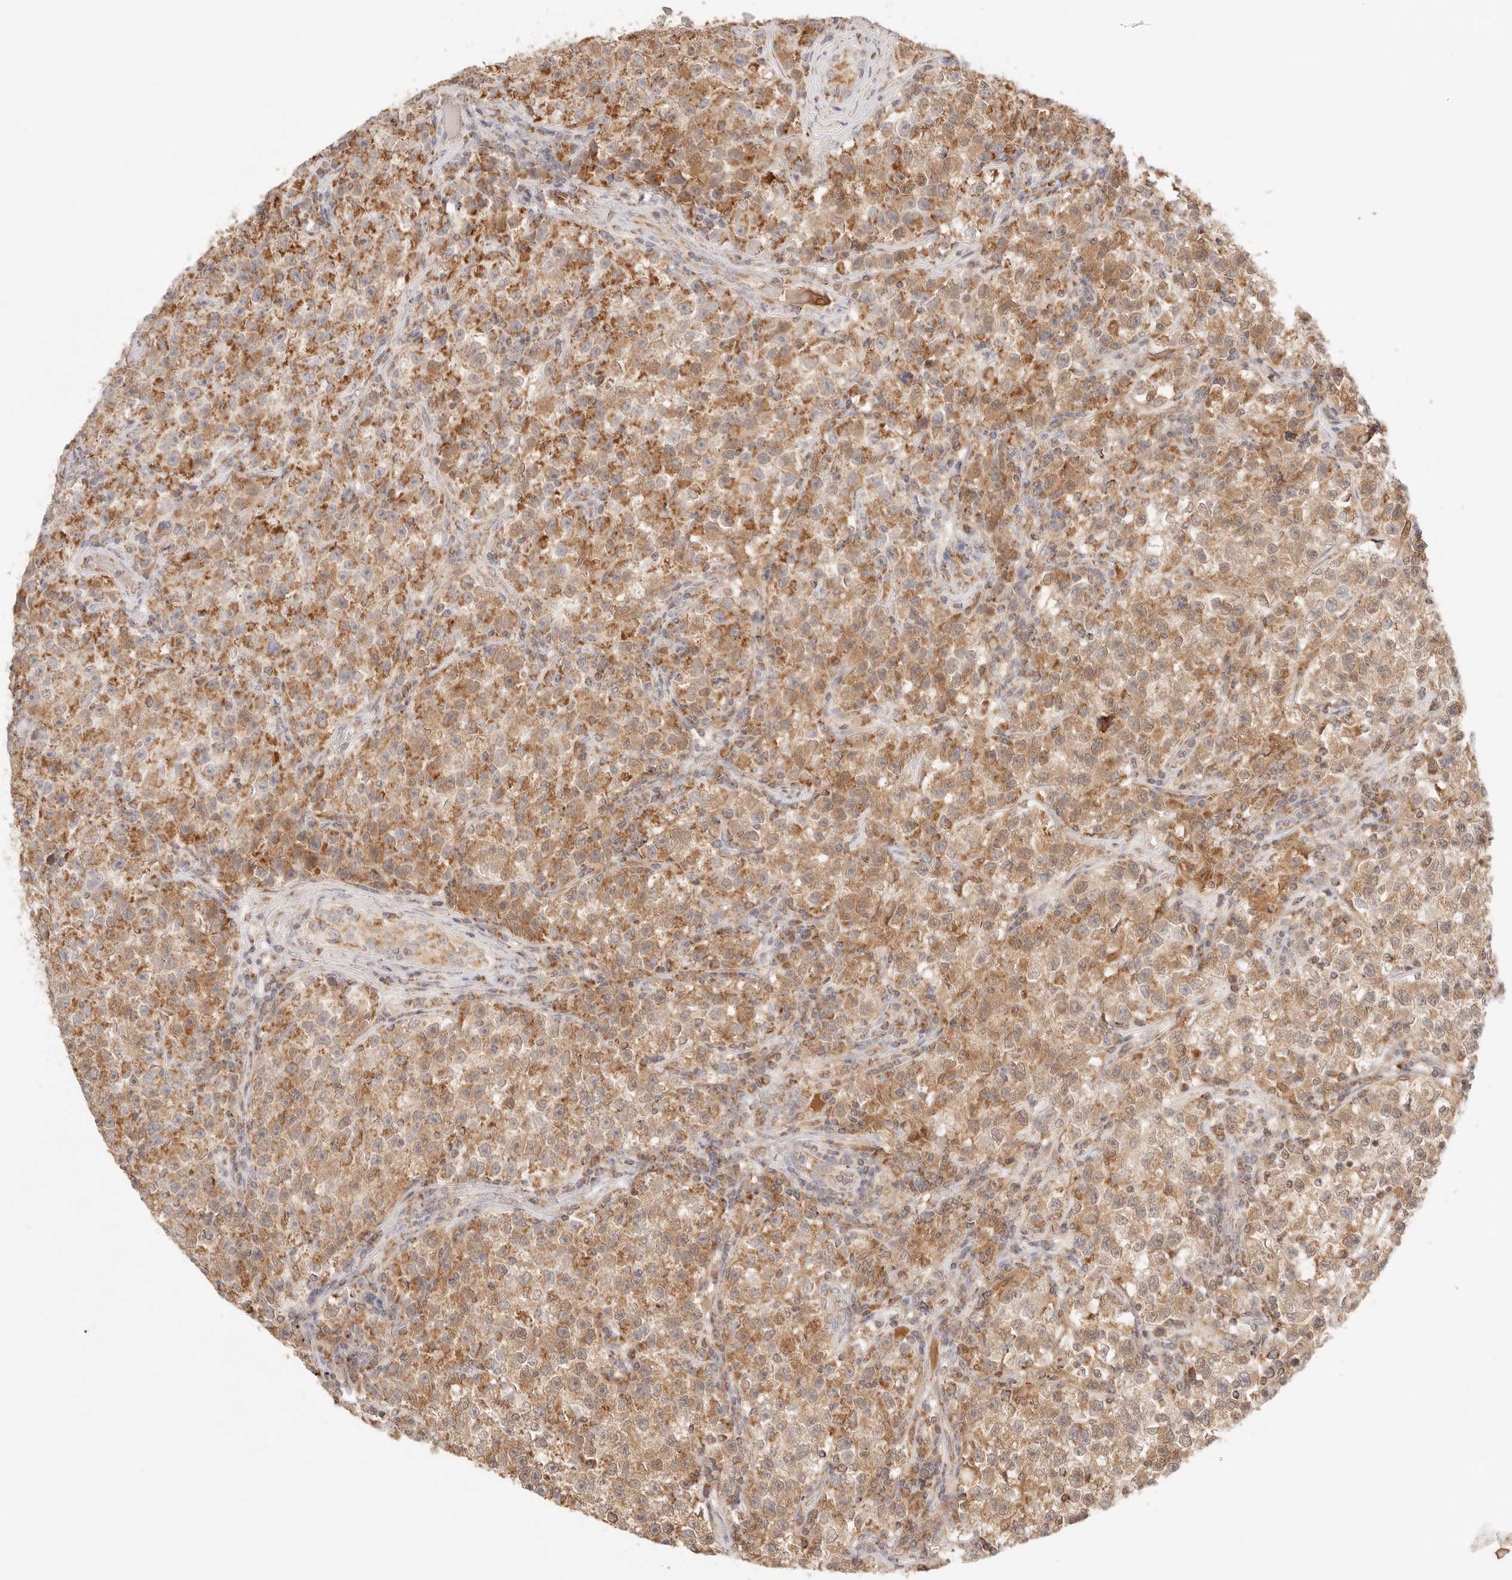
{"staining": {"intensity": "moderate", "quantity": ">75%", "location": "cytoplasmic/membranous"}, "tissue": "testis cancer", "cell_type": "Tumor cells", "image_type": "cancer", "snomed": [{"axis": "morphology", "description": "Seminoma, NOS"}, {"axis": "topography", "description": "Testis"}], "caption": "The immunohistochemical stain highlights moderate cytoplasmic/membranous positivity in tumor cells of testis cancer tissue.", "gene": "COA6", "patient": {"sex": "male", "age": 22}}